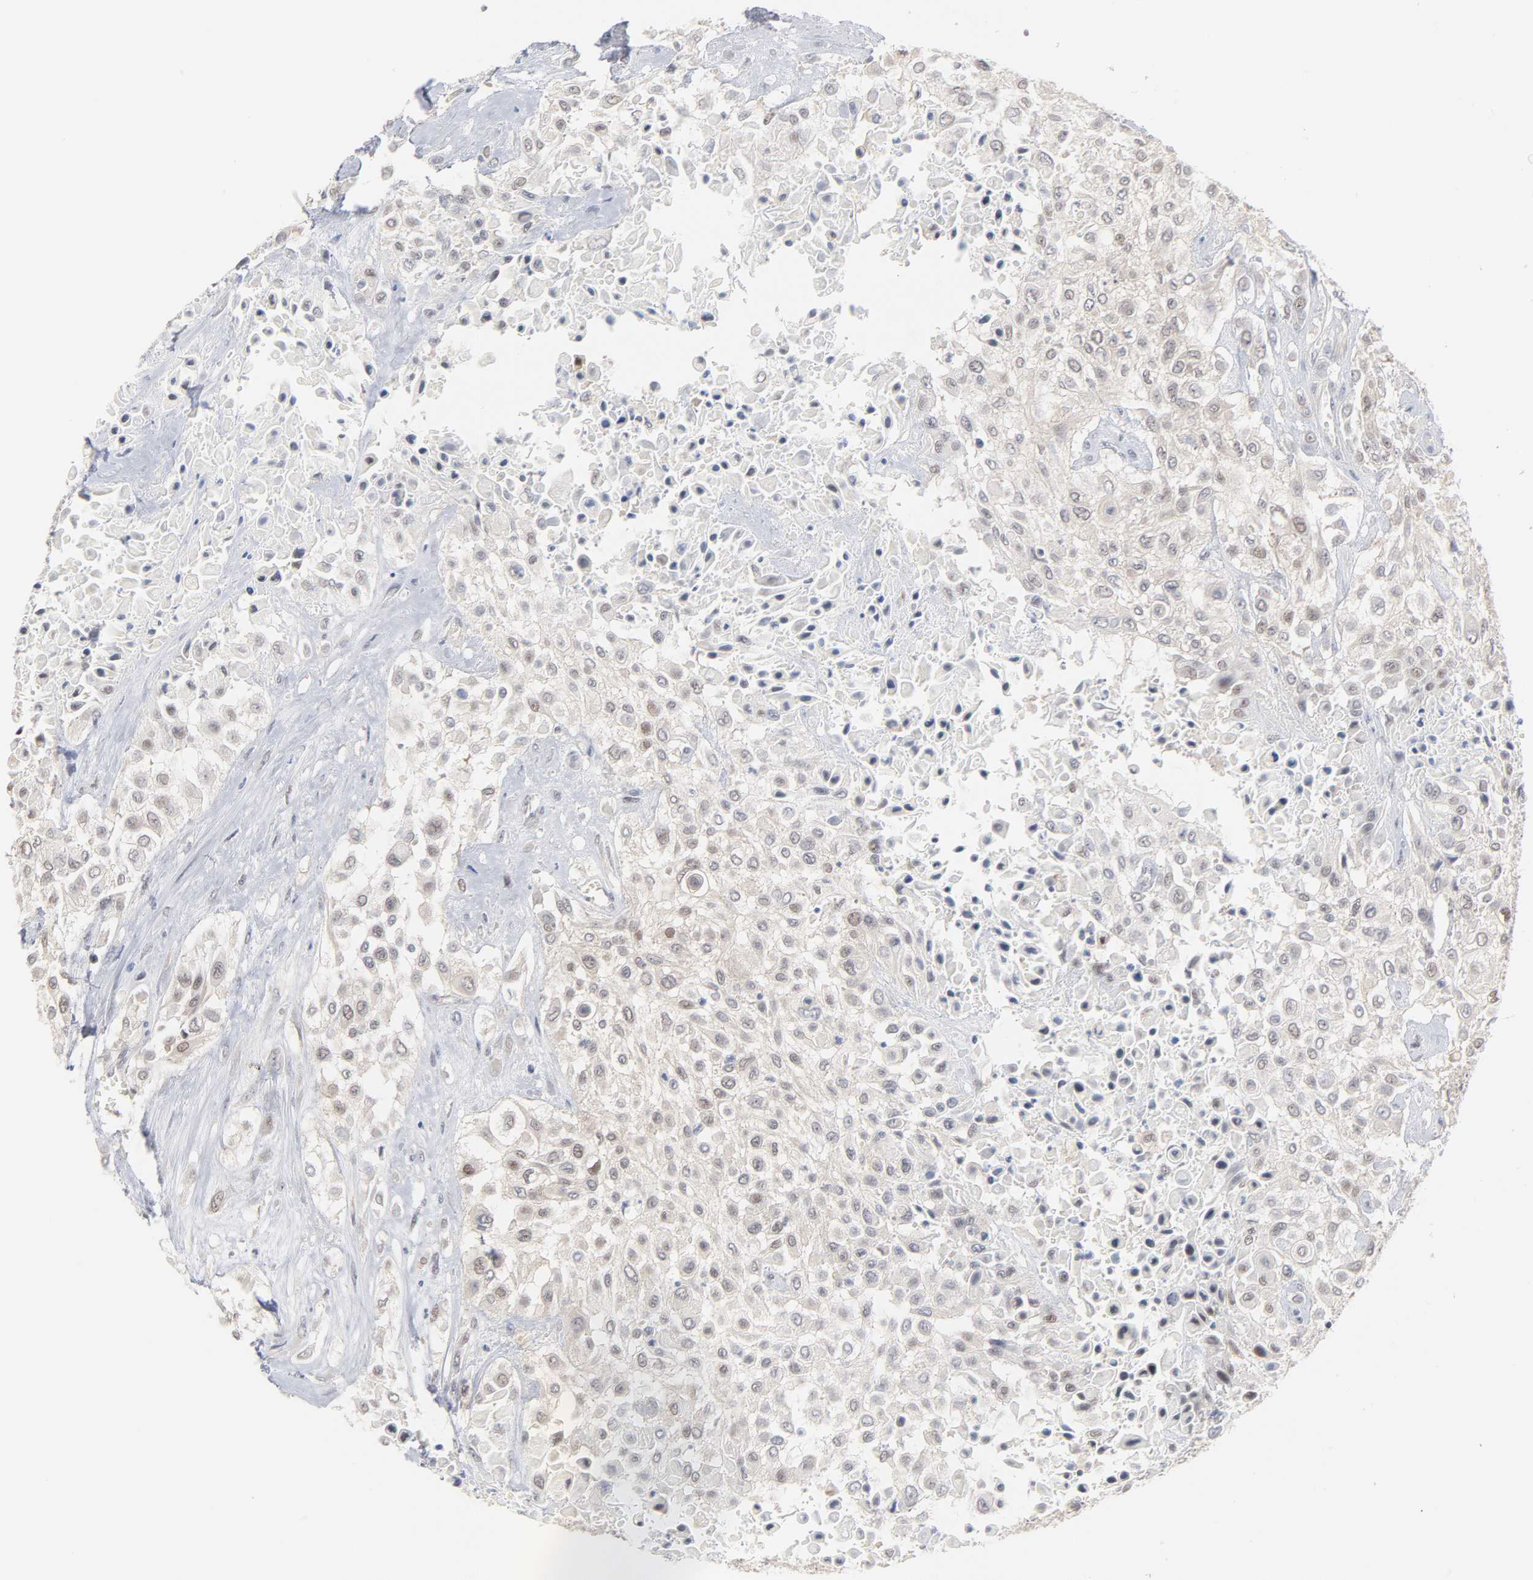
{"staining": {"intensity": "negative", "quantity": "none", "location": "none"}, "tissue": "urothelial cancer", "cell_type": "Tumor cells", "image_type": "cancer", "snomed": [{"axis": "morphology", "description": "Urothelial carcinoma, High grade"}, {"axis": "topography", "description": "Urinary bladder"}], "caption": "The immunohistochemistry (IHC) micrograph has no significant positivity in tumor cells of high-grade urothelial carcinoma tissue. Nuclei are stained in blue.", "gene": "UBL4A", "patient": {"sex": "male", "age": 57}}